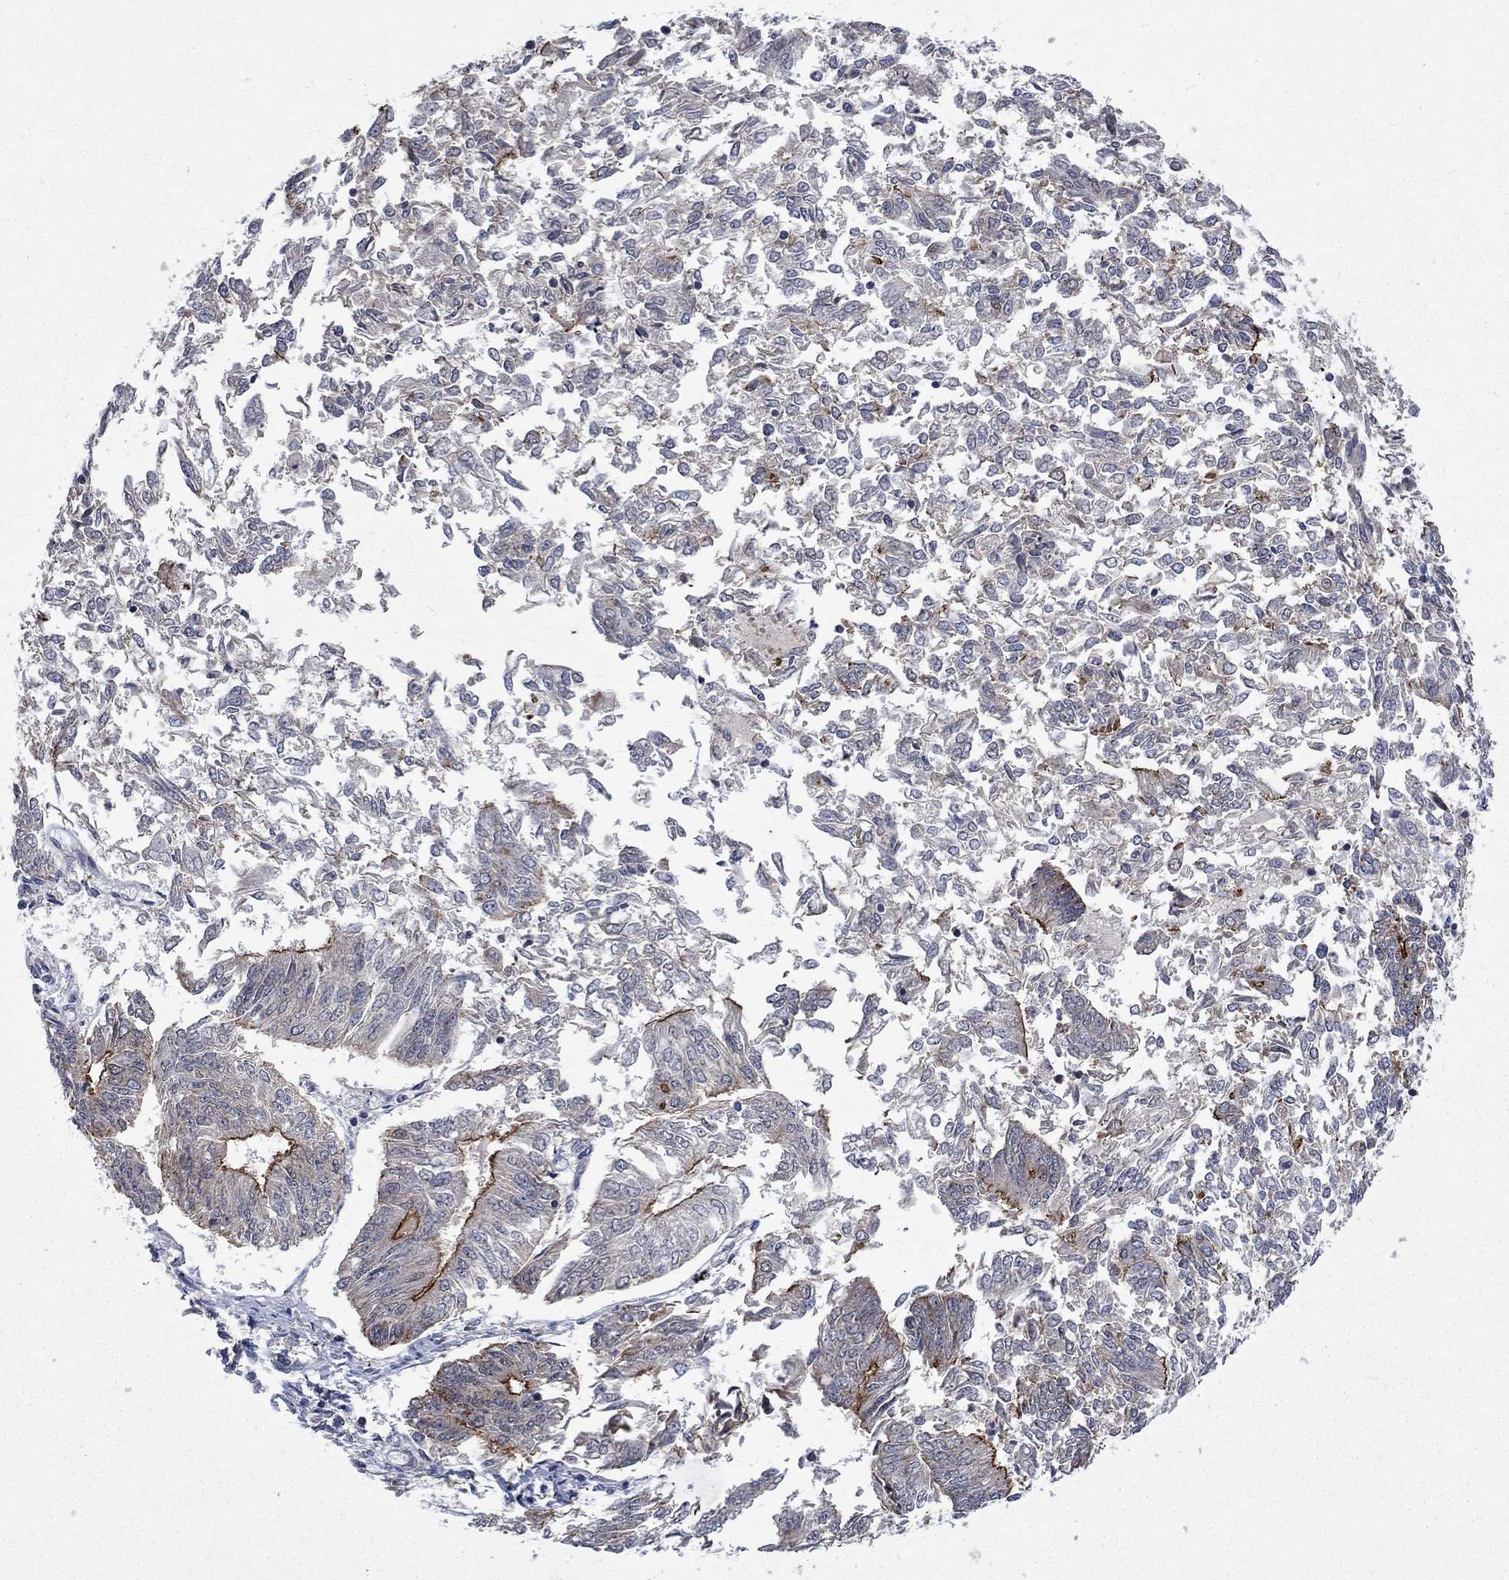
{"staining": {"intensity": "strong", "quantity": "25%-75%", "location": "cytoplasmic/membranous"}, "tissue": "endometrial cancer", "cell_type": "Tumor cells", "image_type": "cancer", "snomed": [{"axis": "morphology", "description": "Adenocarcinoma, NOS"}, {"axis": "topography", "description": "Endometrium"}], "caption": "Endometrial cancer (adenocarcinoma) stained for a protein (brown) reveals strong cytoplasmic/membranous positive staining in approximately 25%-75% of tumor cells.", "gene": "PPP1R9A", "patient": {"sex": "female", "age": 58}}